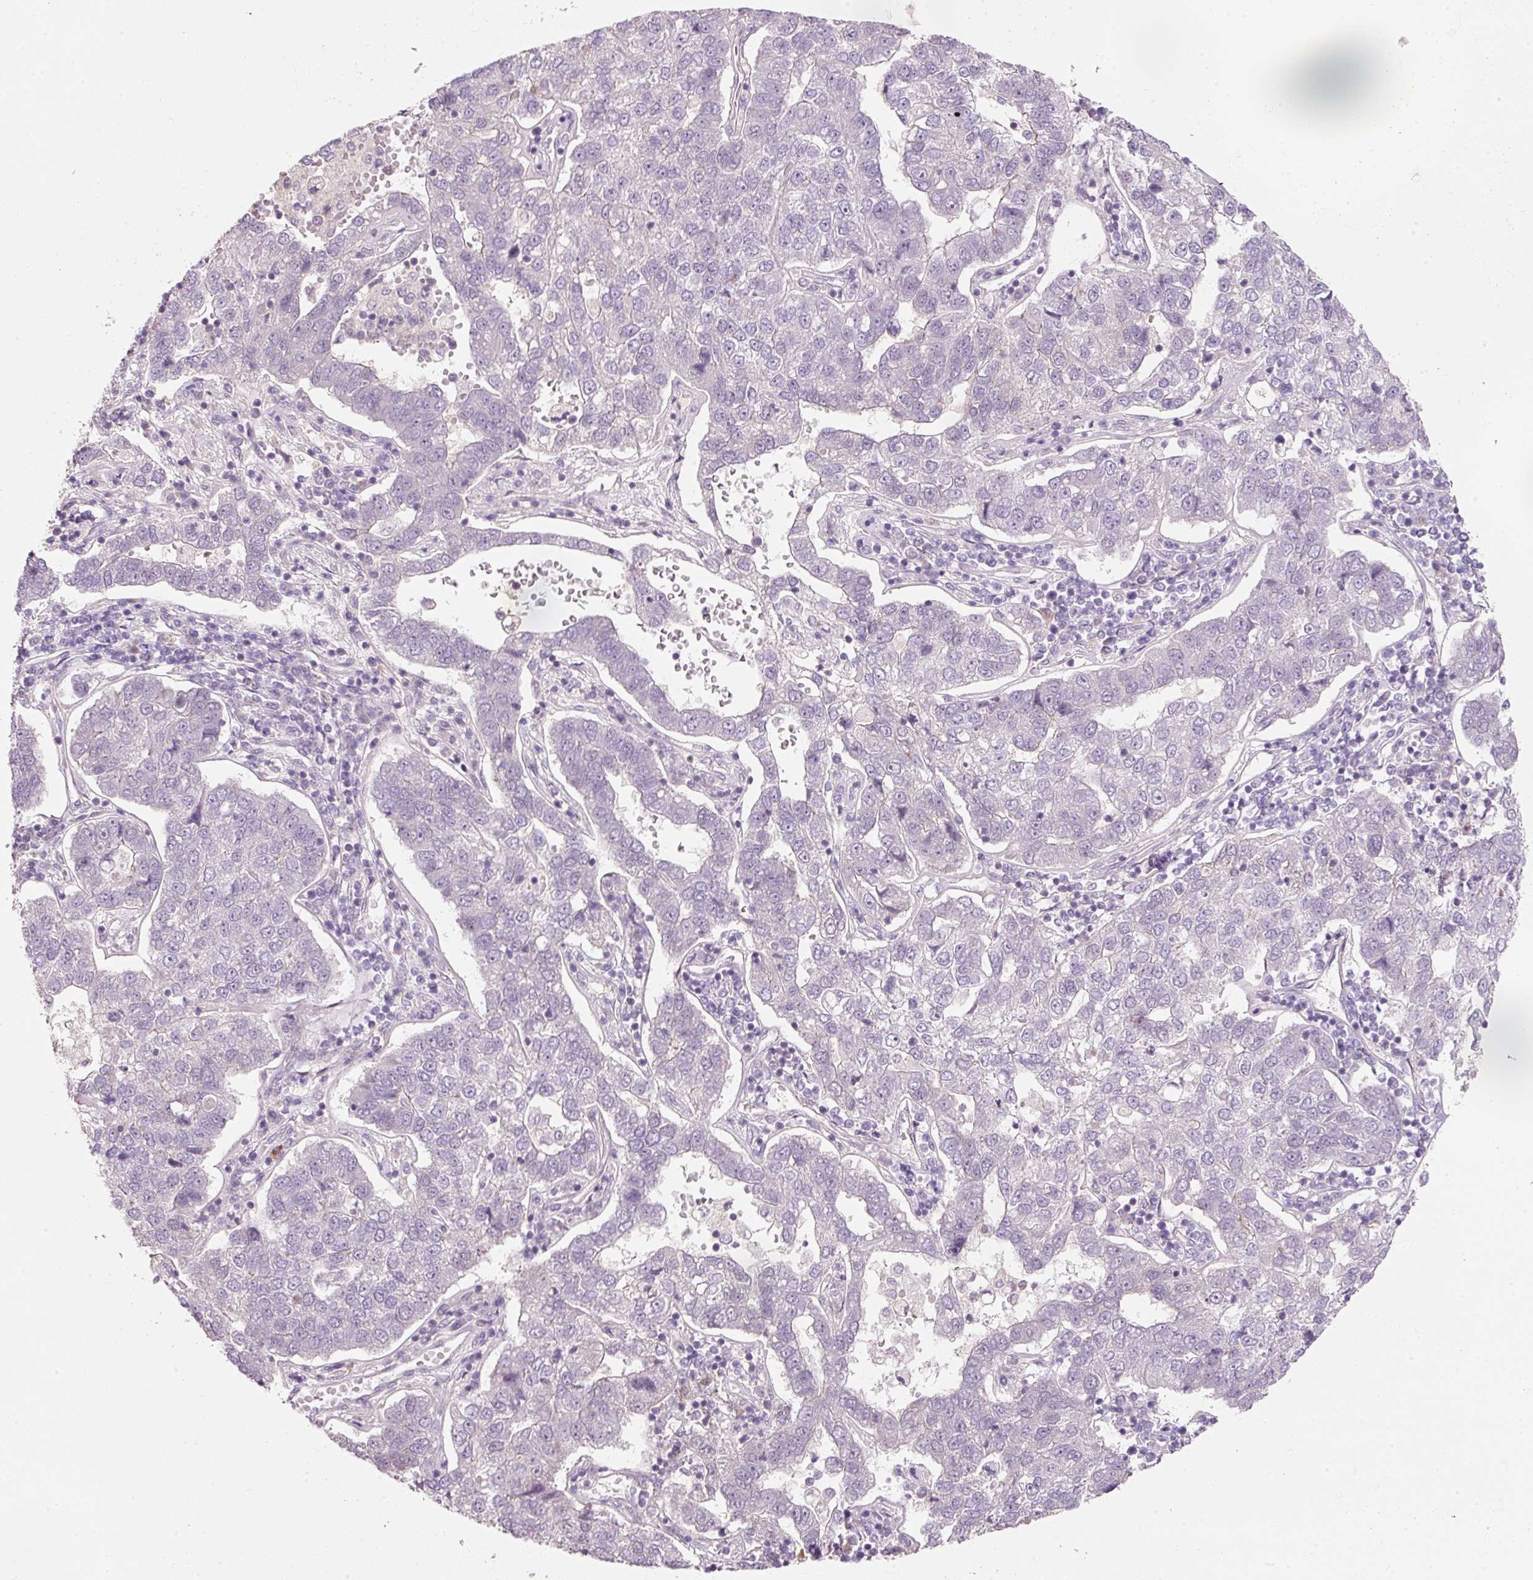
{"staining": {"intensity": "negative", "quantity": "none", "location": "none"}, "tissue": "pancreatic cancer", "cell_type": "Tumor cells", "image_type": "cancer", "snomed": [{"axis": "morphology", "description": "Adenocarcinoma, NOS"}, {"axis": "topography", "description": "Pancreas"}], "caption": "An image of pancreatic adenocarcinoma stained for a protein exhibits no brown staining in tumor cells.", "gene": "TIRAP", "patient": {"sex": "female", "age": 61}}